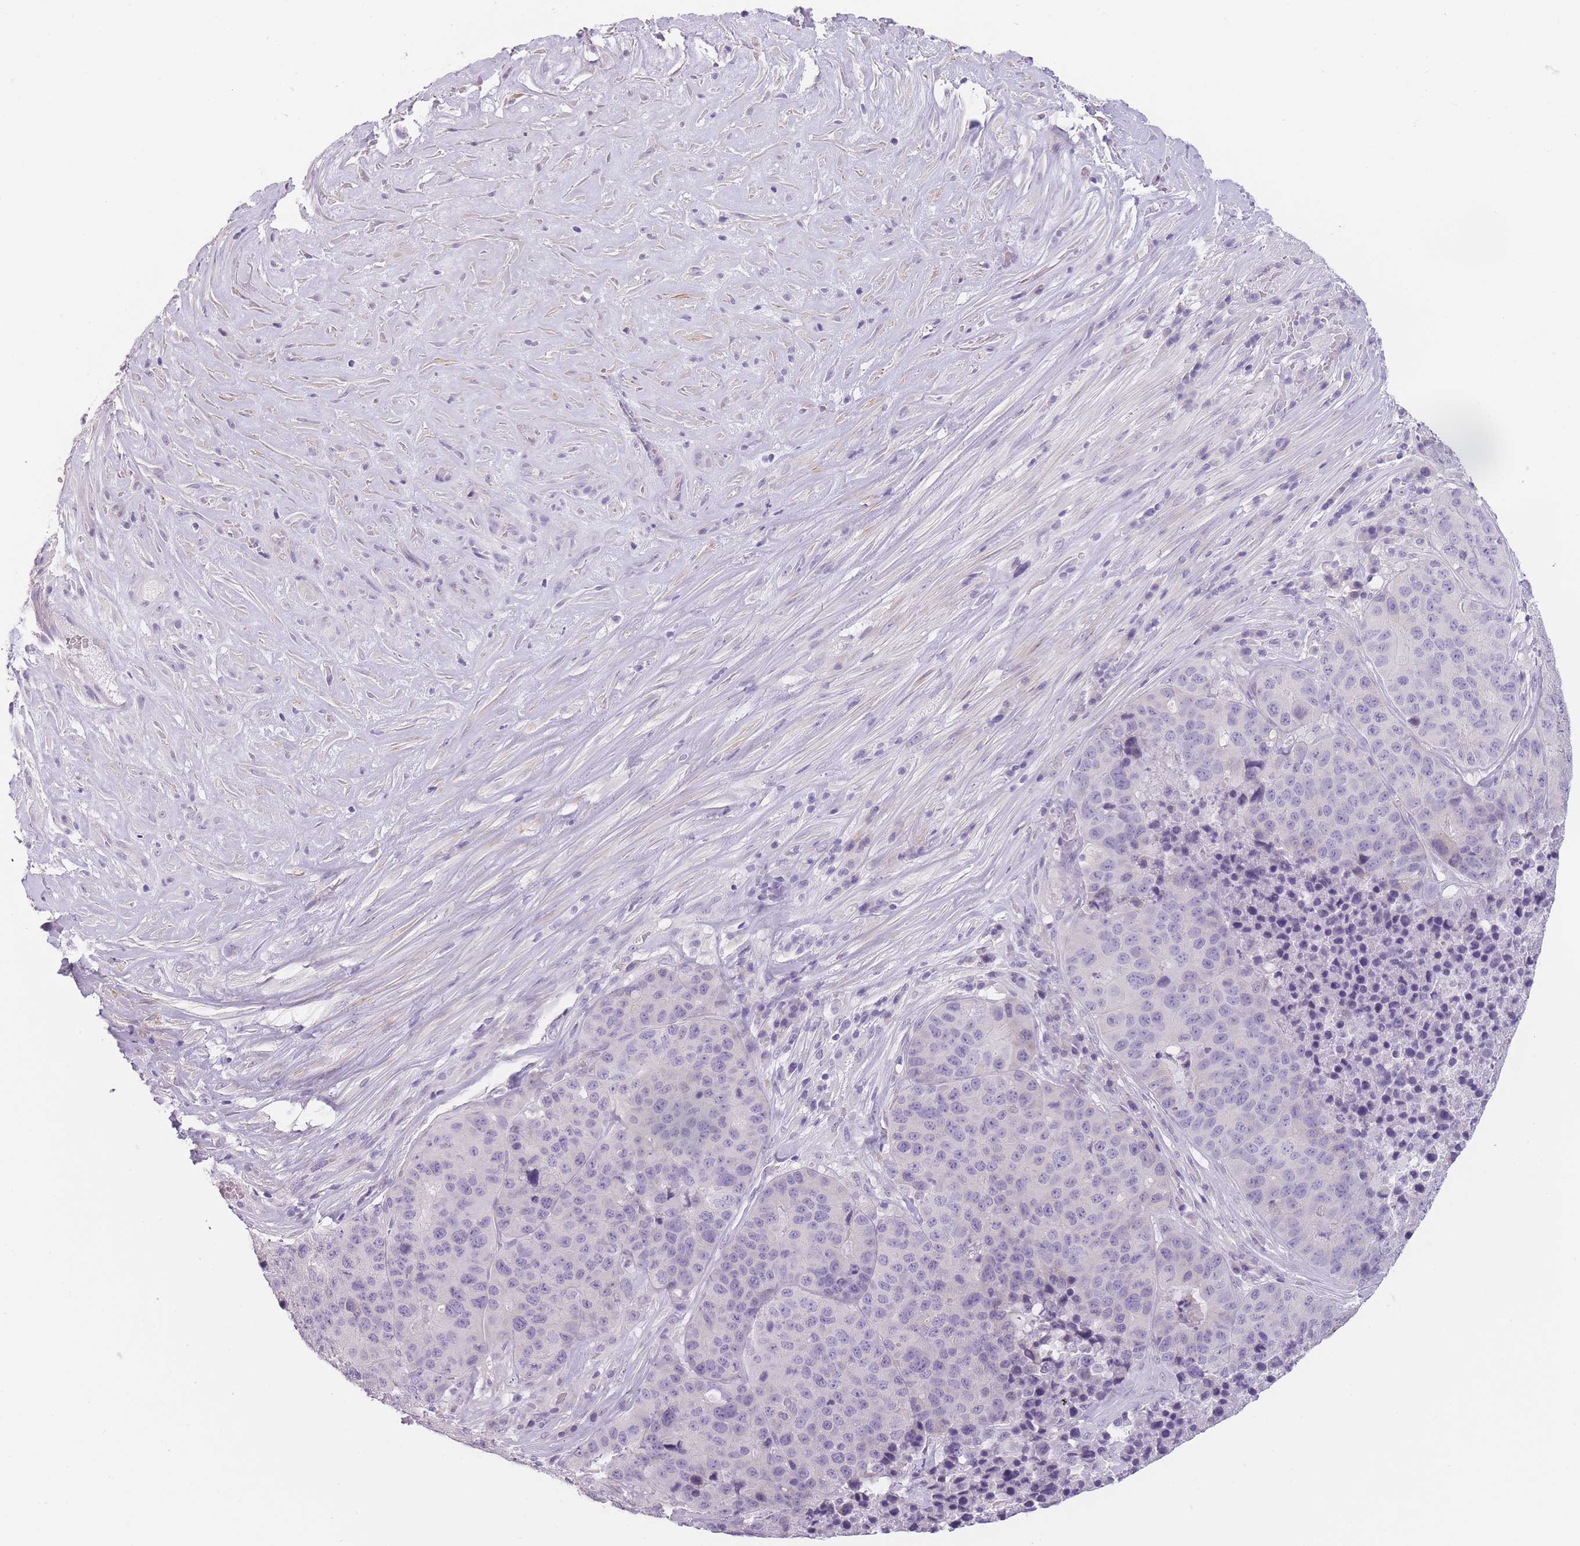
{"staining": {"intensity": "negative", "quantity": "none", "location": "none"}, "tissue": "stomach cancer", "cell_type": "Tumor cells", "image_type": "cancer", "snomed": [{"axis": "morphology", "description": "Adenocarcinoma, NOS"}, {"axis": "topography", "description": "Stomach"}], "caption": "Adenocarcinoma (stomach) was stained to show a protein in brown. There is no significant positivity in tumor cells.", "gene": "TMEM236", "patient": {"sex": "male", "age": 71}}